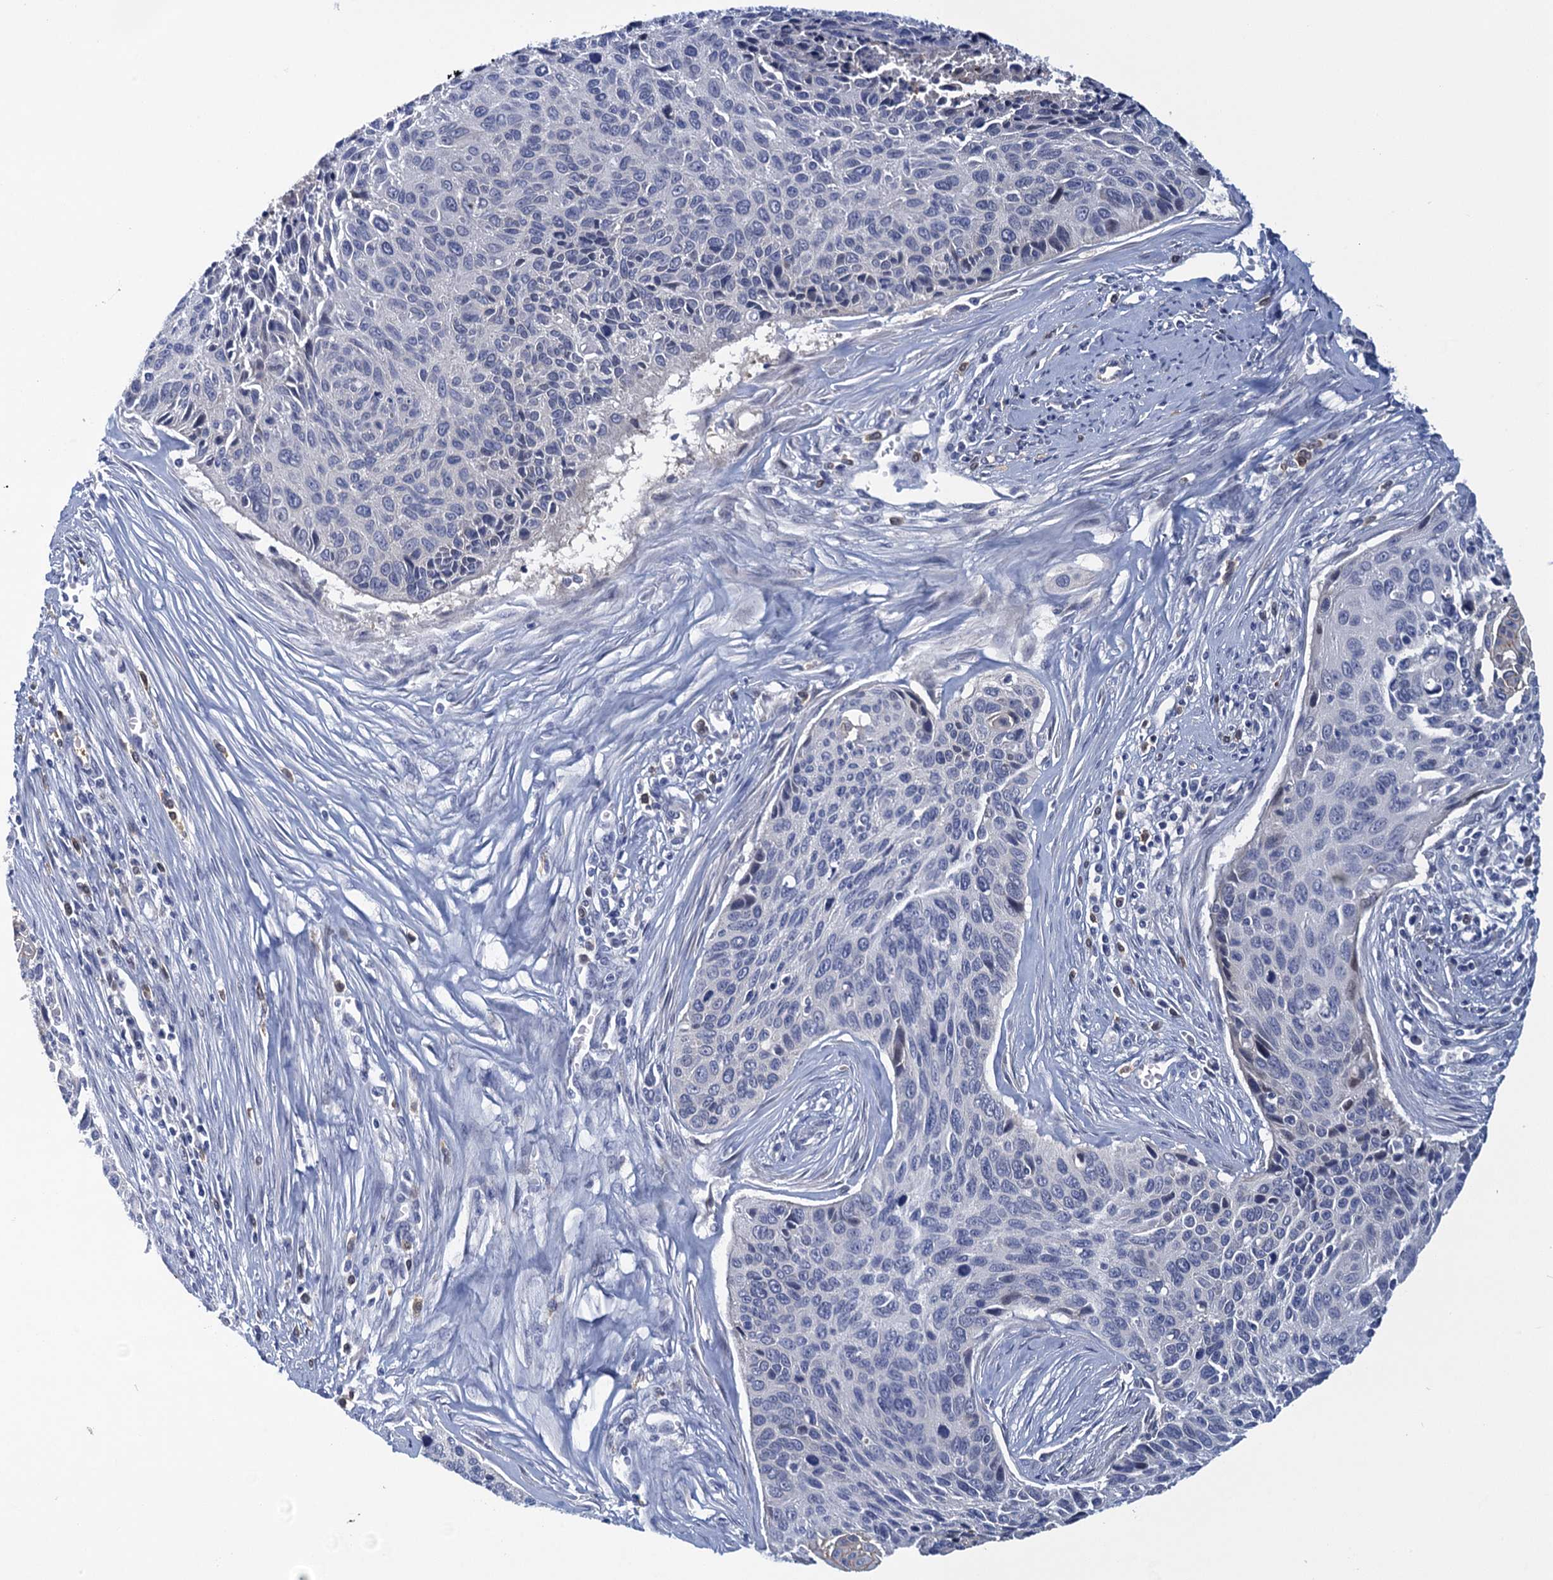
{"staining": {"intensity": "weak", "quantity": "<25%", "location": "cytoplasmic/membranous"}, "tissue": "cervical cancer", "cell_type": "Tumor cells", "image_type": "cancer", "snomed": [{"axis": "morphology", "description": "Squamous cell carcinoma, NOS"}, {"axis": "topography", "description": "Cervix"}], "caption": "Cervical cancer (squamous cell carcinoma) stained for a protein using immunohistochemistry shows no staining tumor cells.", "gene": "SCEL", "patient": {"sex": "female", "age": 55}}